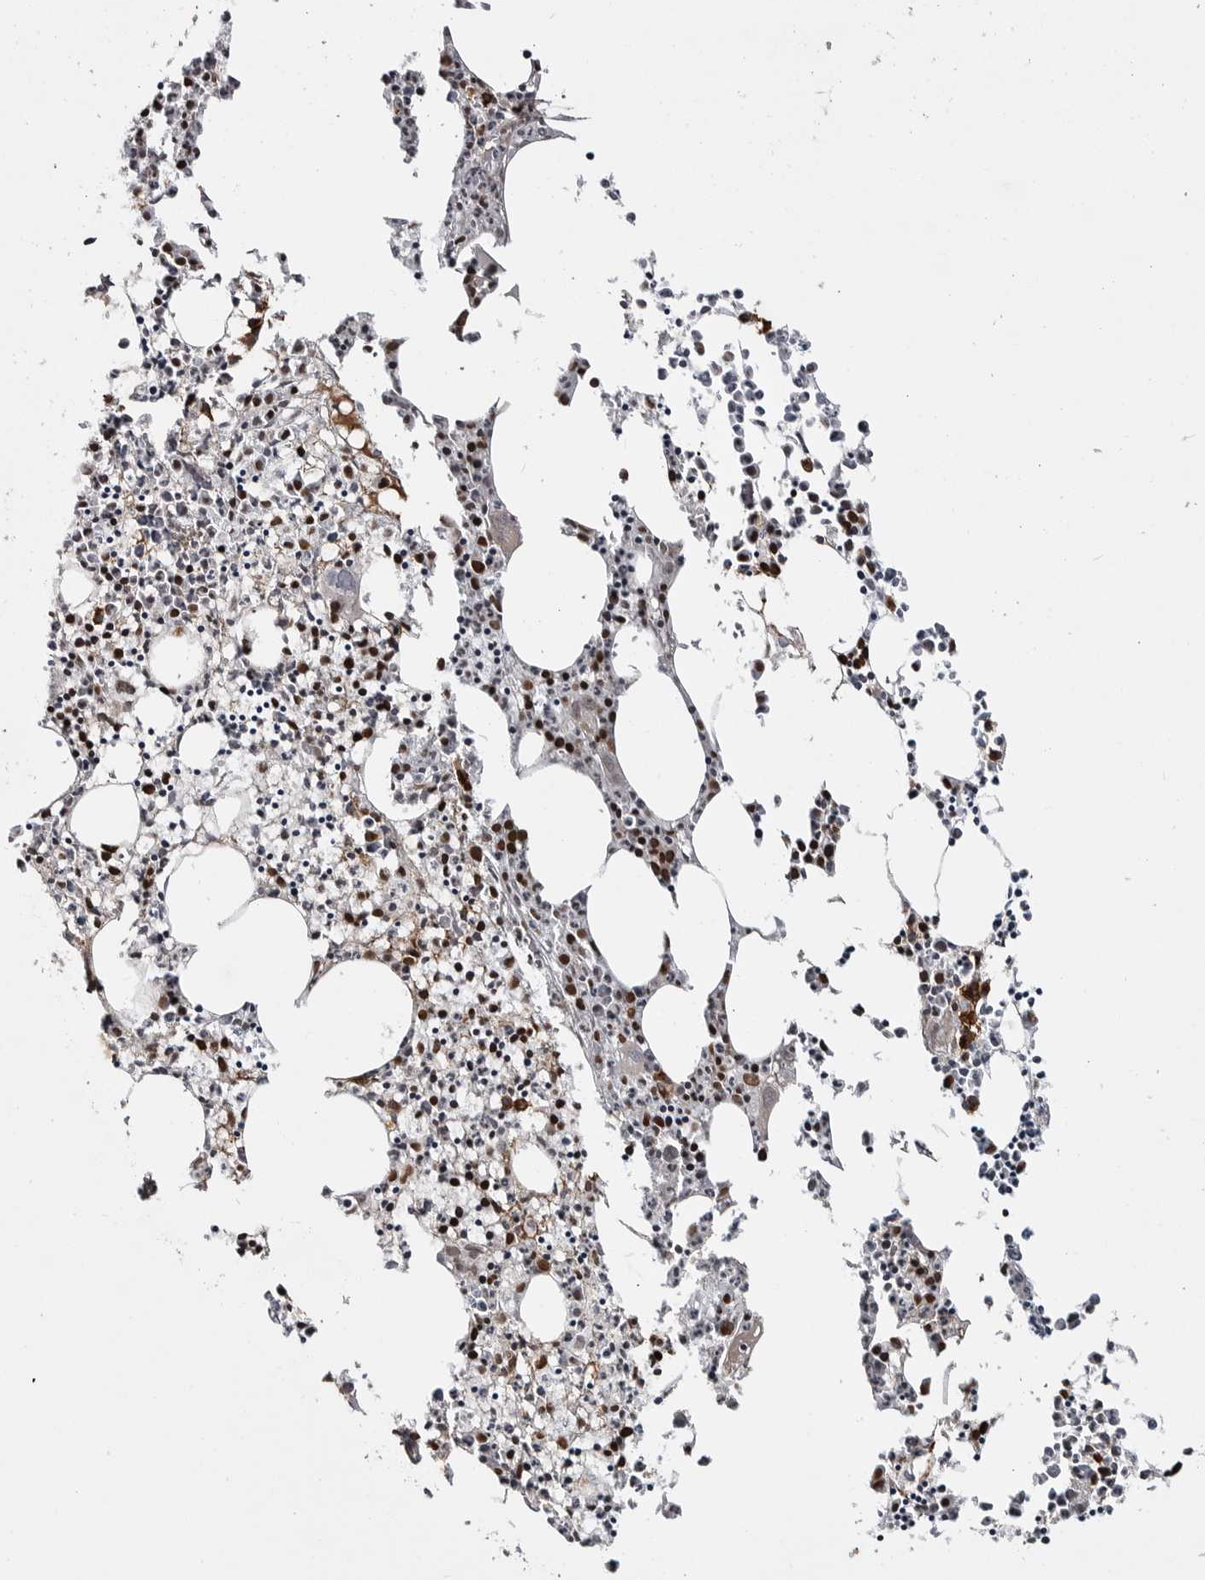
{"staining": {"intensity": "negative", "quantity": "none", "location": "none"}, "tissue": "bone marrow", "cell_type": "Hematopoietic cells", "image_type": "normal", "snomed": [{"axis": "morphology", "description": "Normal tissue, NOS"}, {"axis": "morphology", "description": "Inflammation, NOS"}, {"axis": "topography", "description": "Bone marrow"}], "caption": "Immunohistochemical staining of normal human bone marrow exhibits no significant staining in hematopoietic cells. The staining was performed using DAB to visualize the protein expression in brown, while the nuclei were stained in blue with hematoxylin (Magnification: 20x).", "gene": "ZNF277", "patient": {"sex": "female", "age": 62}}